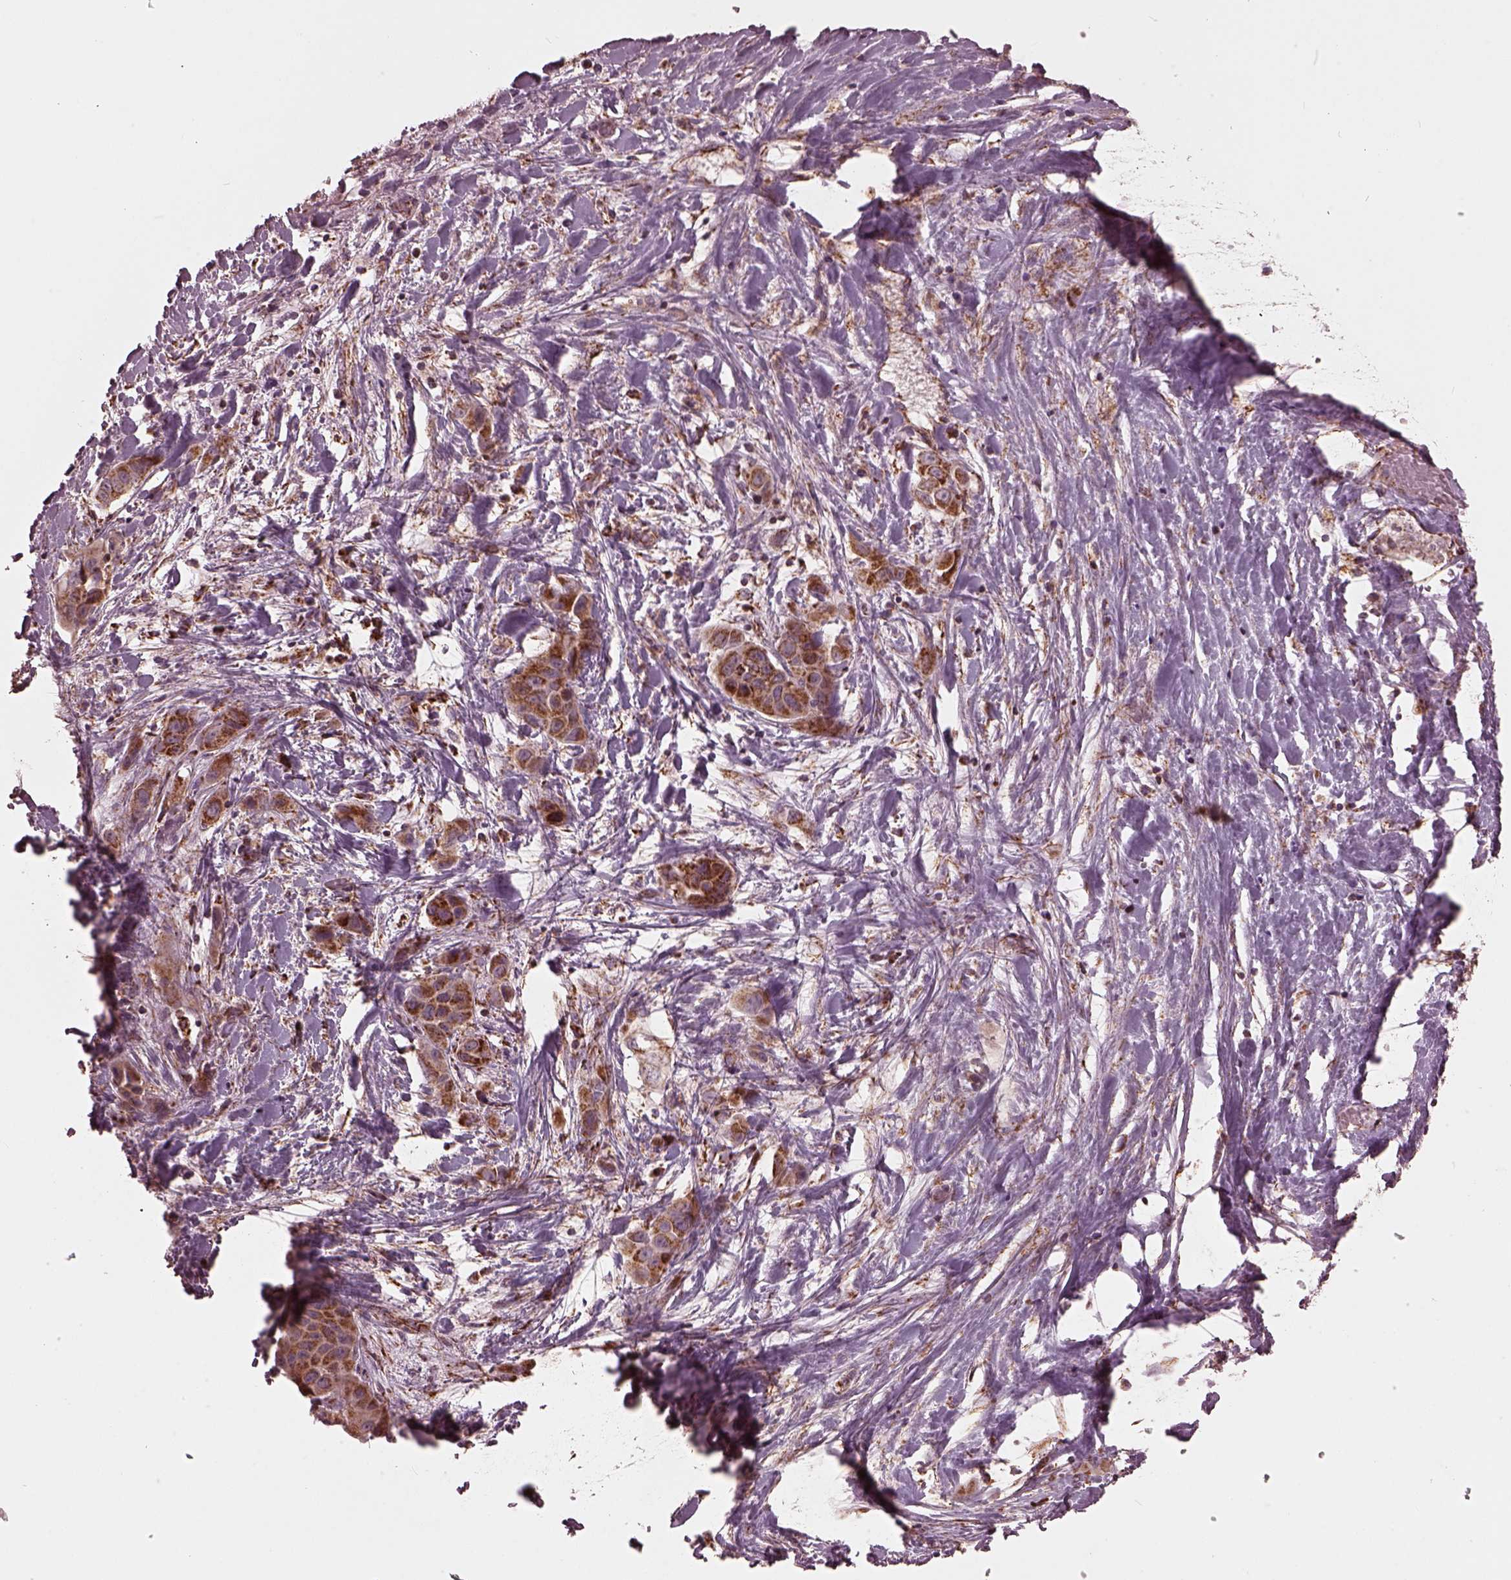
{"staining": {"intensity": "moderate", "quantity": ">75%", "location": "cytoplasmic/membranous"}, "tissue": "liver cancer", "cell_type": "Tumor cells", "image_type": "cancer", "snomed": [{"axis": "morphology", "description": "Cholangiocarcinoma"}, {"axis": "topography", "description": "Liver"}], "caption": "Protein expression analysis of human liver cancer (cholangiocarcinoma) reveals moderate cytoplasmic/membranous expression in about >75% of tumor cells.", "gene": "NDUFB10", "patient": {"sex": "female", "age": 52}}